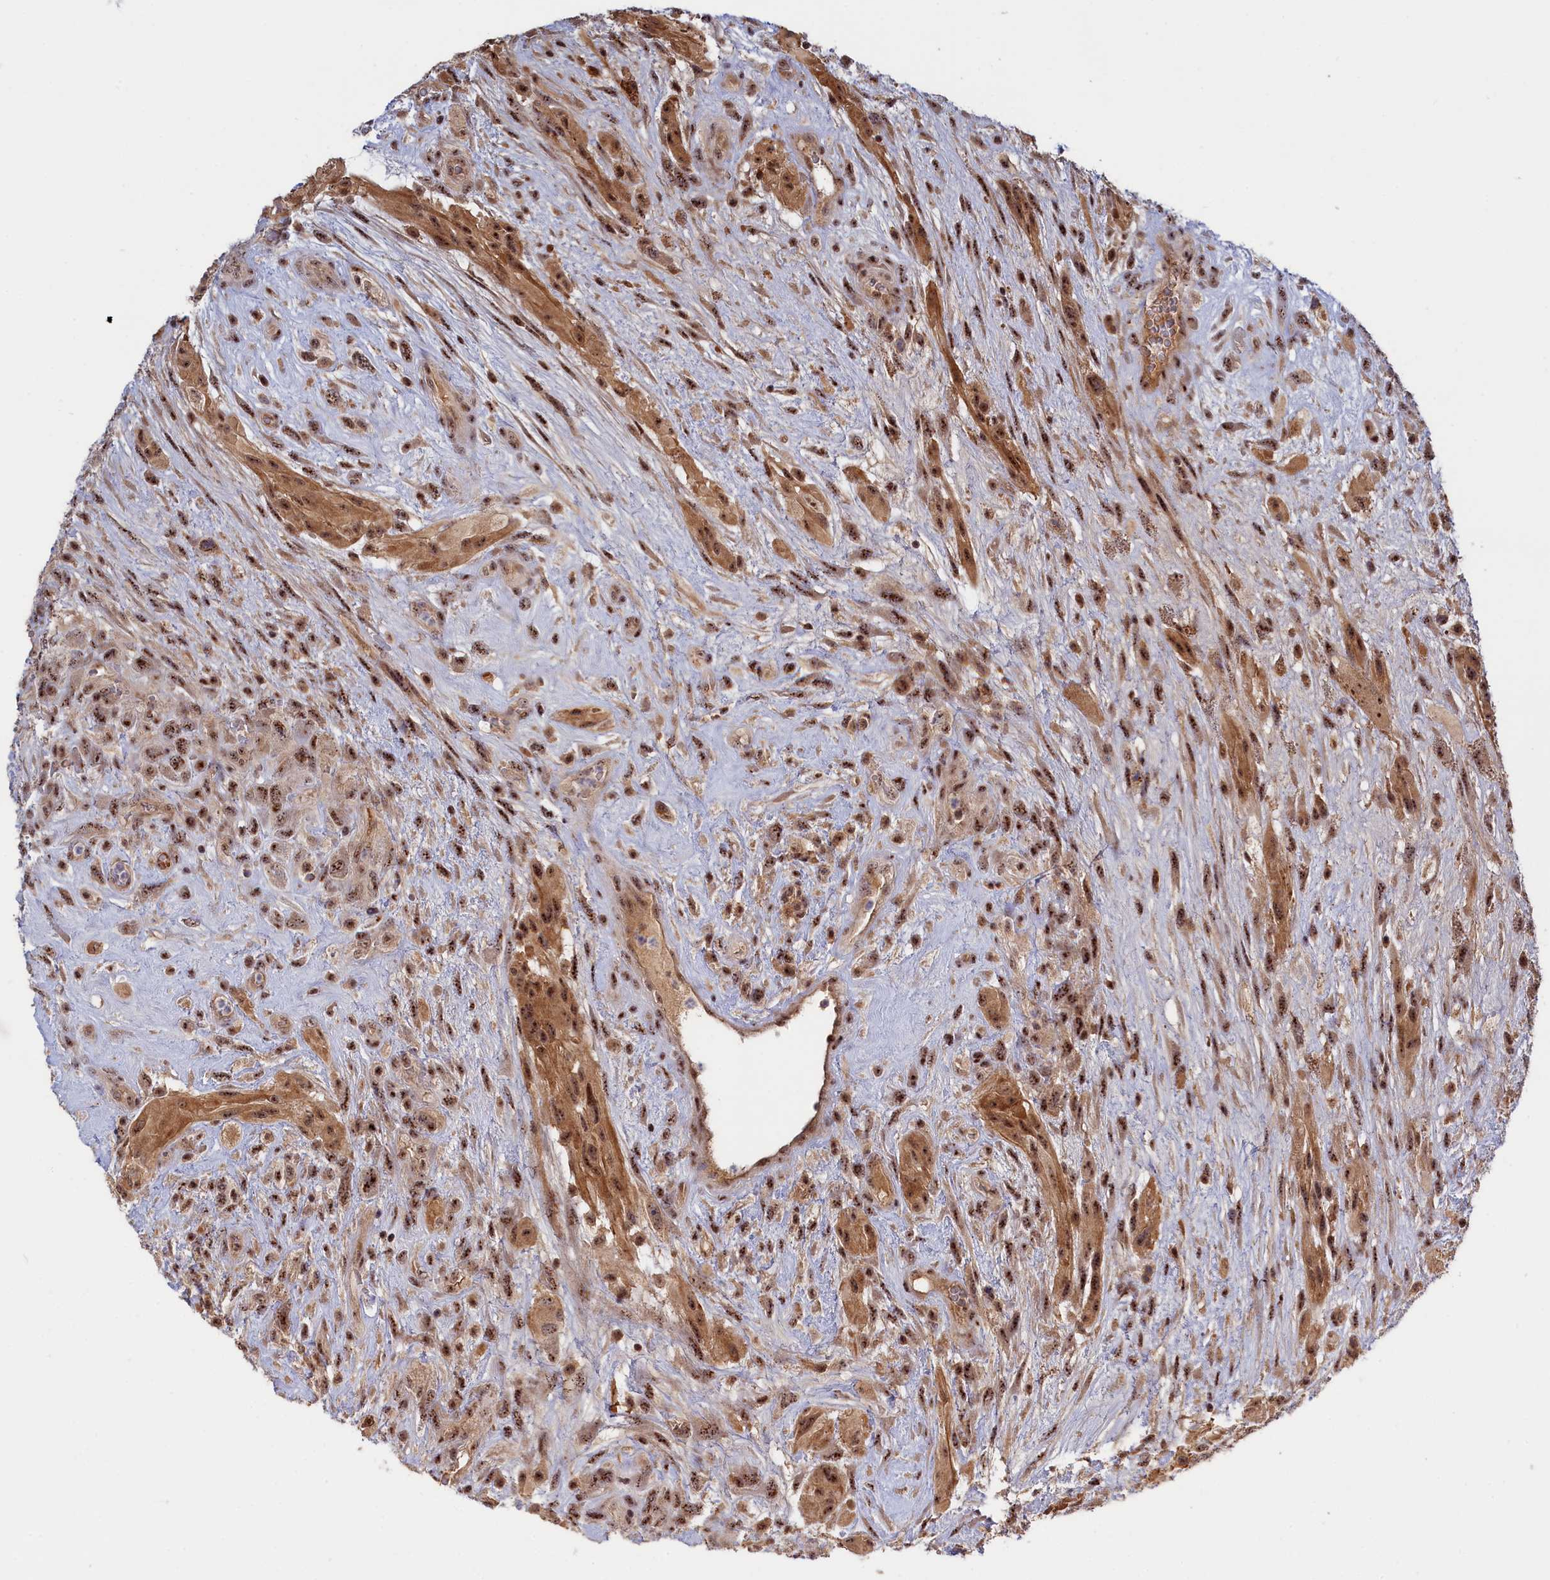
{"staining": {"intensity": "moderate", "quantity": ">75%", "location": "cytoplasmic/membranous,nuclear"}, "tissue": "glioma", "cell_type": "Tumor cells", "image_type": "cancer", "snomed": [{"axis": "morphology", "description": "Glioma, malignant, High grade"}, {"axis": "topography", "description": "Brain"}], "caption": "Moderate cytoplasmic/membranous and nuclear expression is identified in approximately >75% of tumor cells in malignant glioma (high-grade).", "gene": "TAB1", "patient": {"sex": "male", "age": 61}}